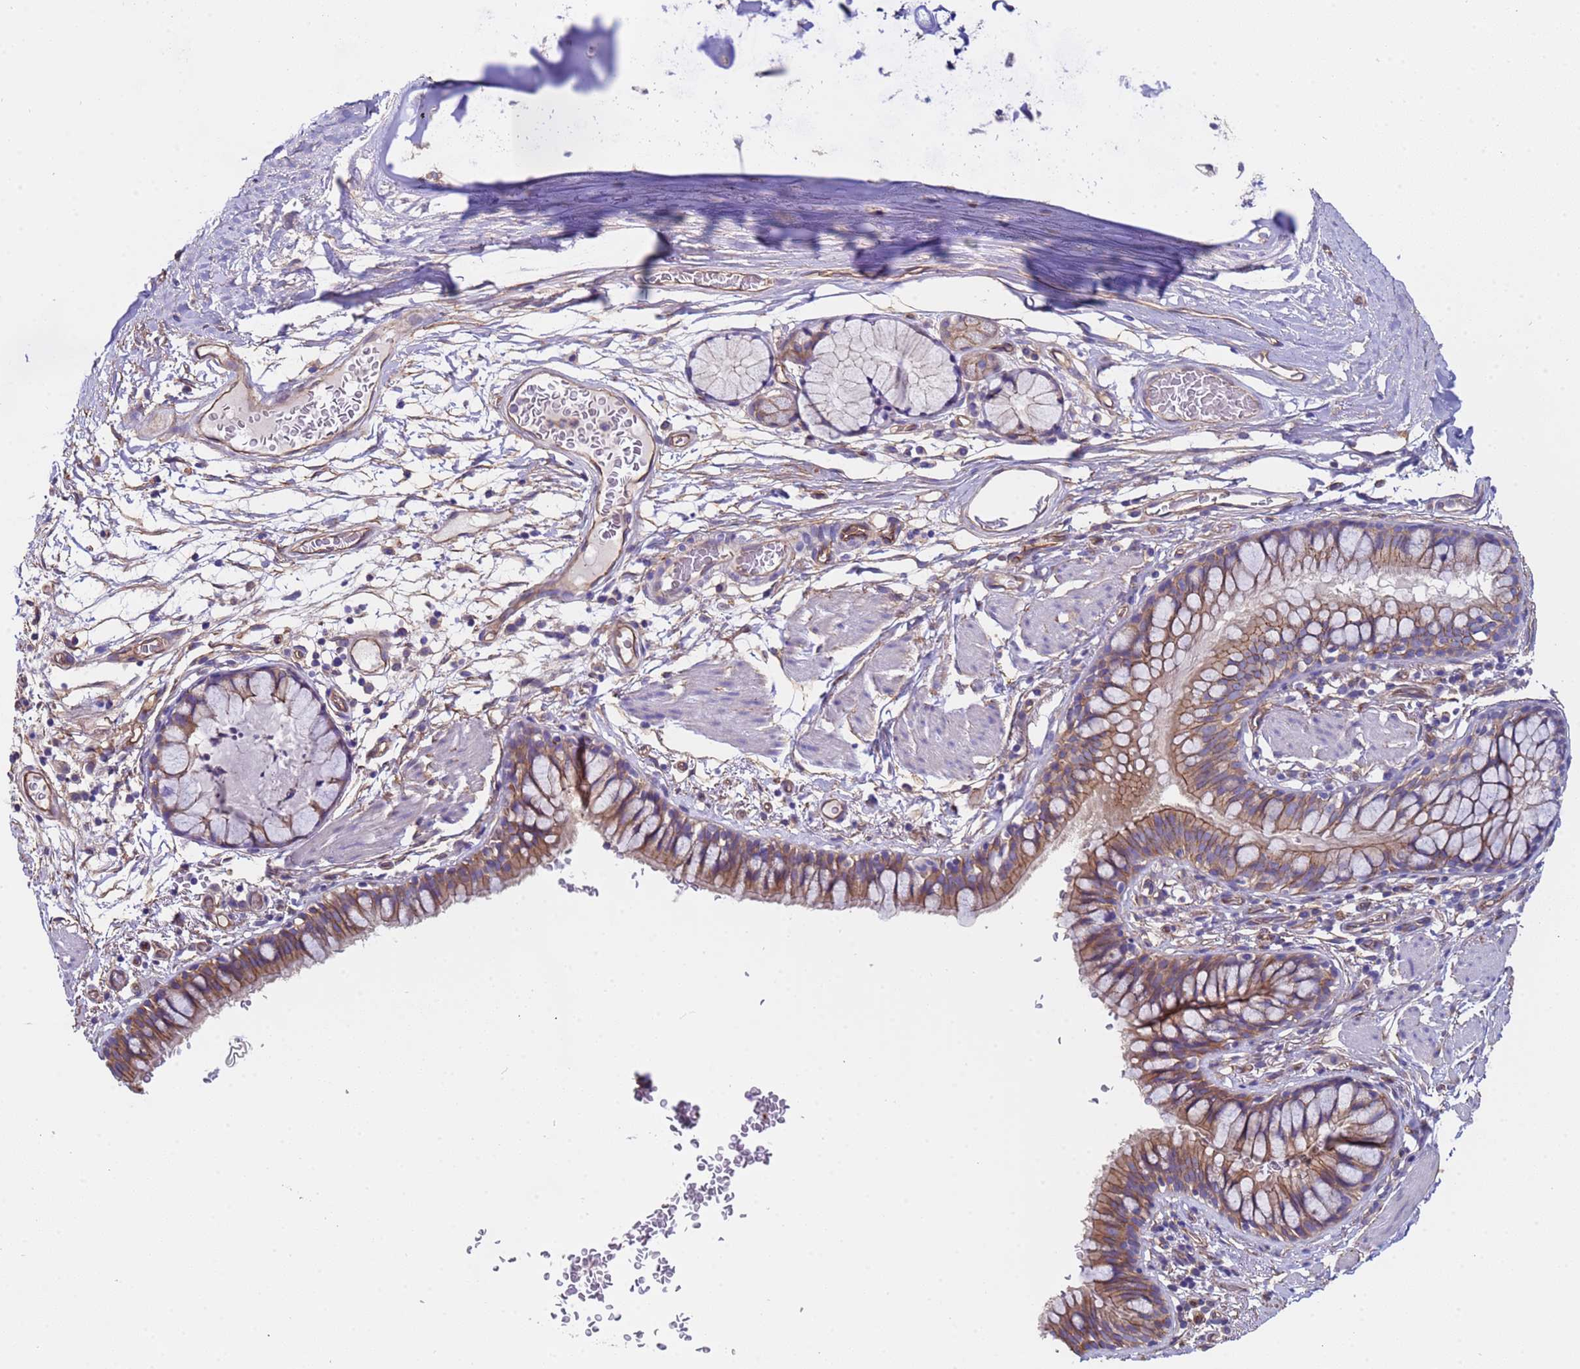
{"staining": {"intensity": "moderate", "quantity": ">75%", "location": "cytoplasmic/membranous"}, "tissue": "bronchus", "cell_type": "Respiratory epithelial cells", "image_type": "normal", "snomed": [{"axis": "morphology", "description": "Normal tissue, NOS"}, {"axis": "topography", "description": "Cartilage tissue"}, {"axis": "topography", "description": "Bronchus"}], "caption": "Protein expression analysis of benign bronchus exhibits moderate cytoplasmic/membranous positivity in about >75% of respiratory epithelial cells.", "gene": "ZNF248", "patient": {"sex": "female", "age": 36}}